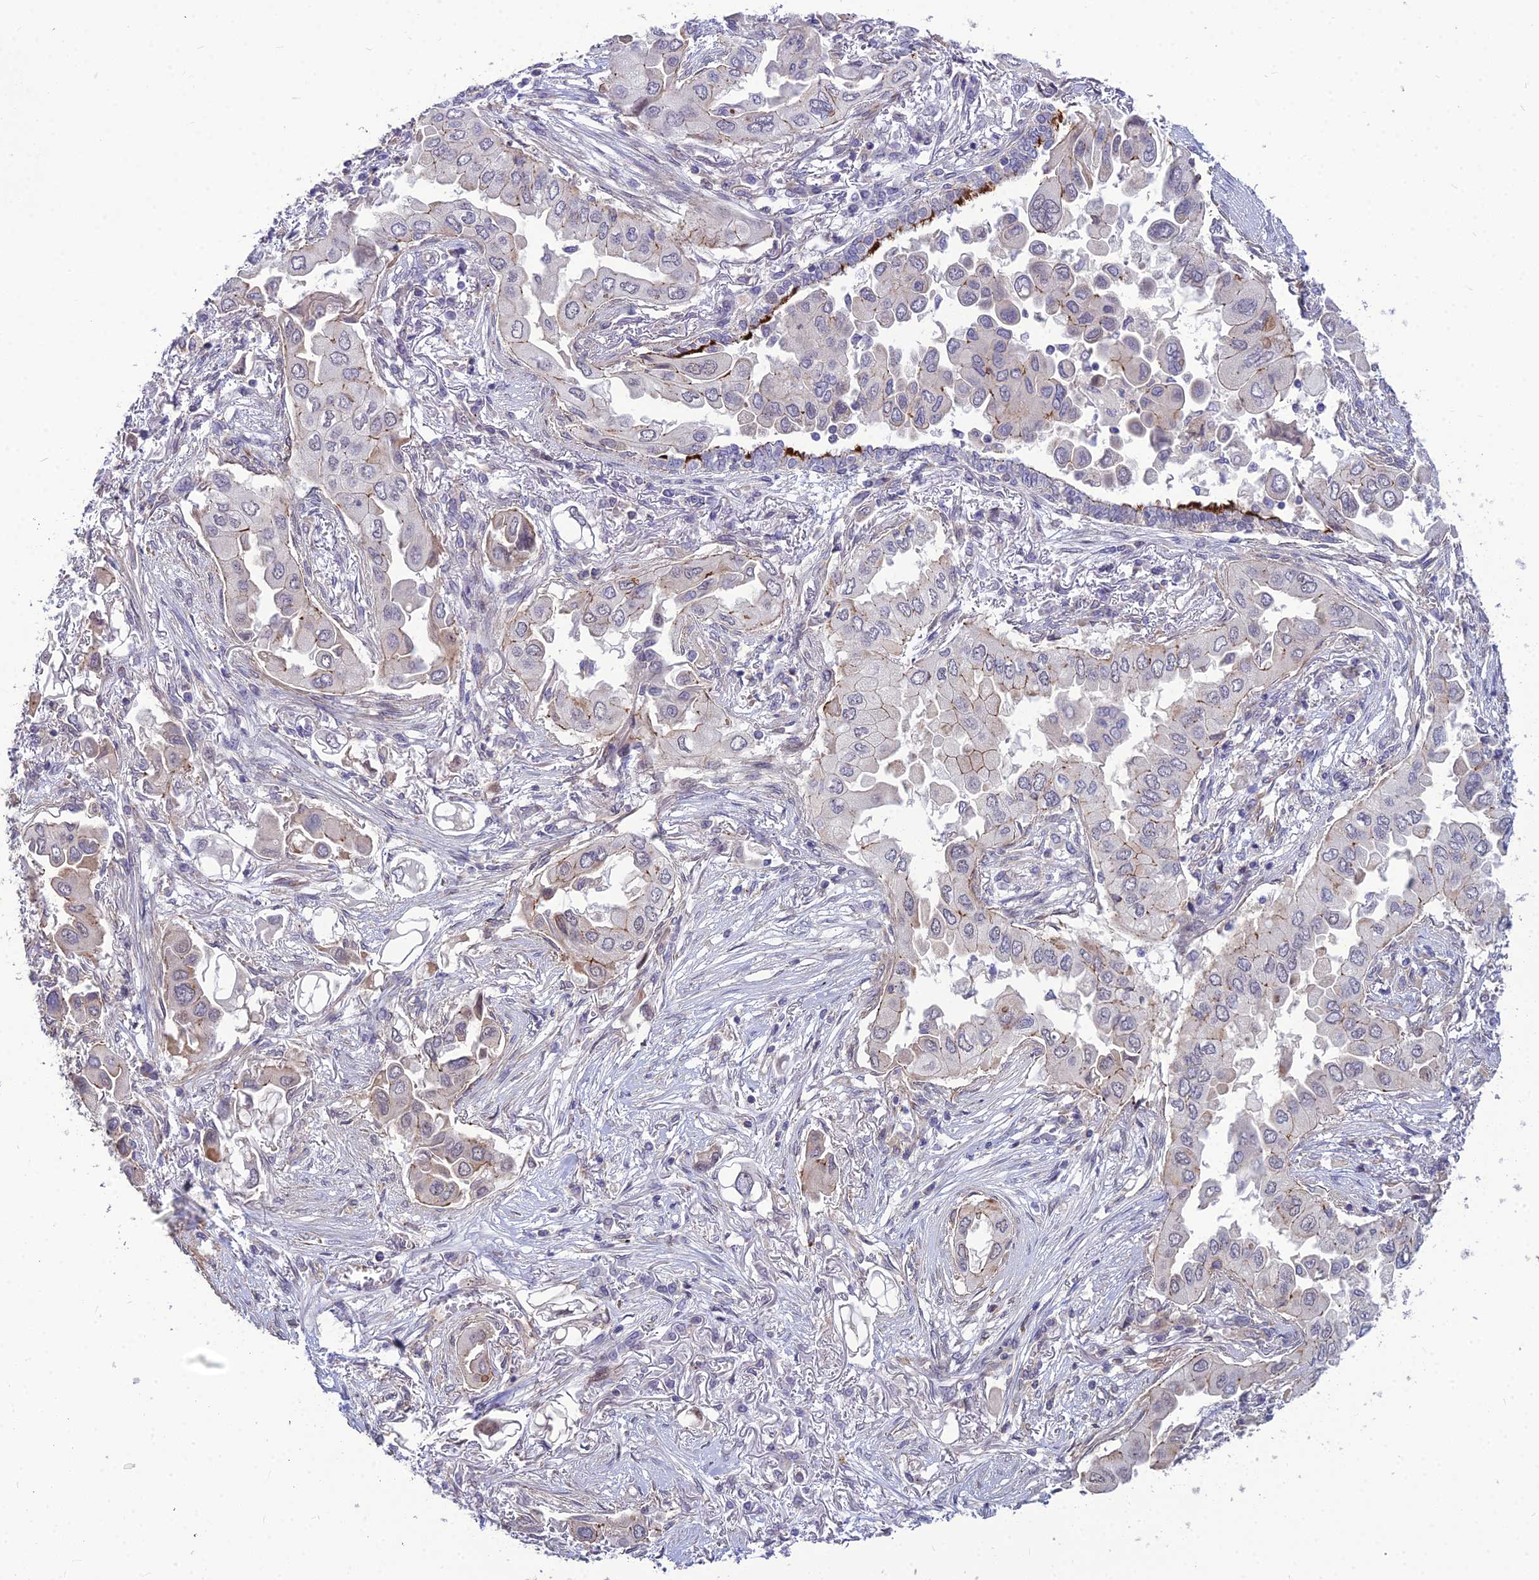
{"staining": {"intensity": "weak", "quantity": "<25%", "location": "cytoplasmic/membranous"}, "tissue": "lung cancer", "cell_type": "Tumor cells", "image_type": "cancer", "snomed": [{"axis": "morphology", "description": "Adenocarcinoma, NOS"}, {"axis": "topography", "description": "Lung"}], "caption": "Lung cancer (adenocarcinoma) was stained to show a protein in brown. There is no significant positivity in tumor cells.", "gene": "TSPYL2", "patient": {"sex": "female", "age": 76}}